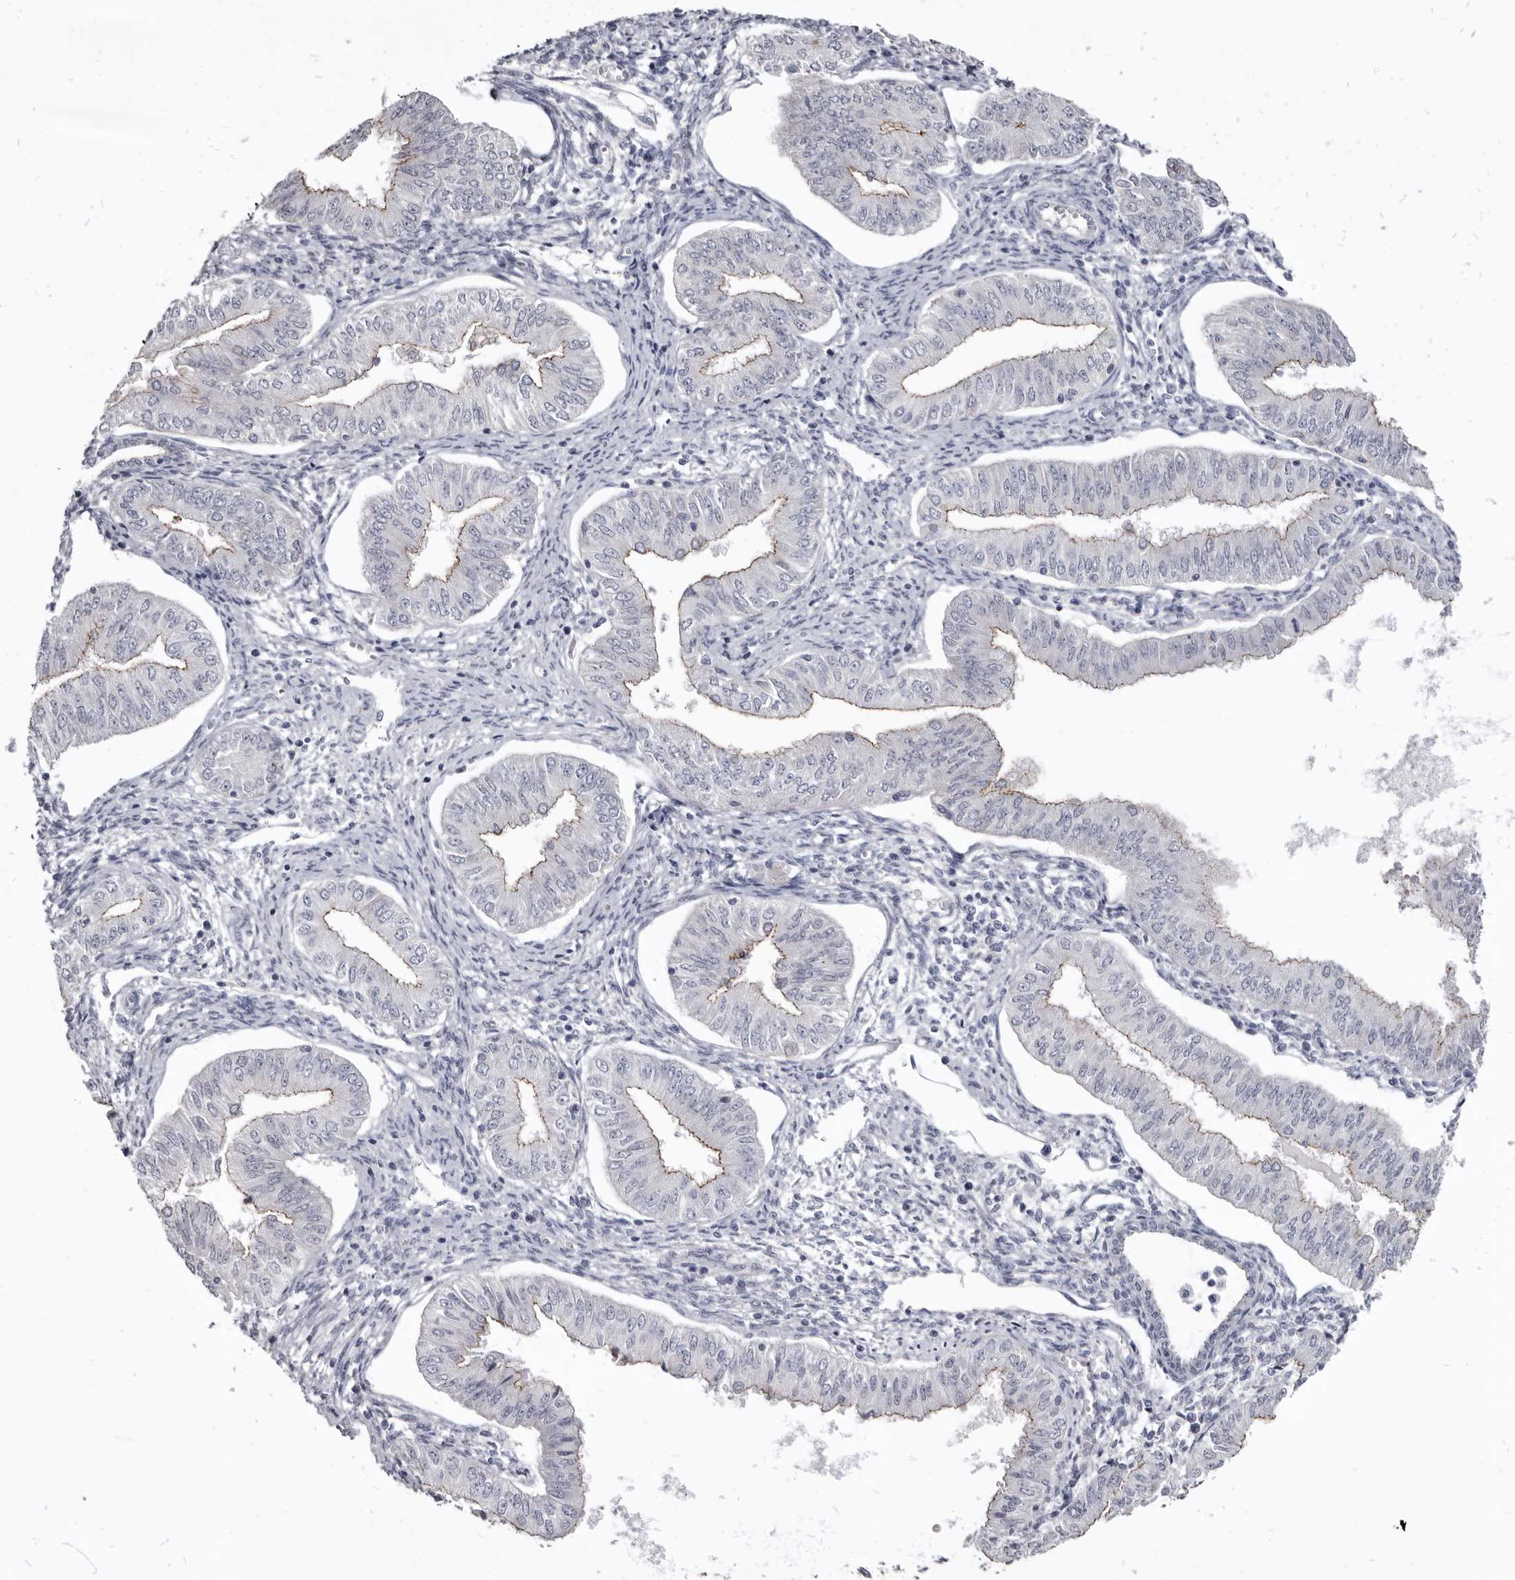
{"staining": {"intensity": "weak", "quantity": "25%-75%", "location": "cytoplasmic/membranous"}, "tissue": "endometrial cancer", "cell_type": "Tumor cells", "image_type": "cancer", "snomed": [{"axis": "morphology", "description": "Normal tissue, NOS"}, {"axis": "morphology", "description": "Adenocarcinoma, NOS"}, {"axis": "topography", "description": "Endometrium"}], "caption": "Weak cytoplasmic/membranous staining for a protein is present in approximately 25%-75% of tumor cells of endometrial cancer using IHC.", "gene": "CGN", "patient": {"sex": "female", "age": 53}}